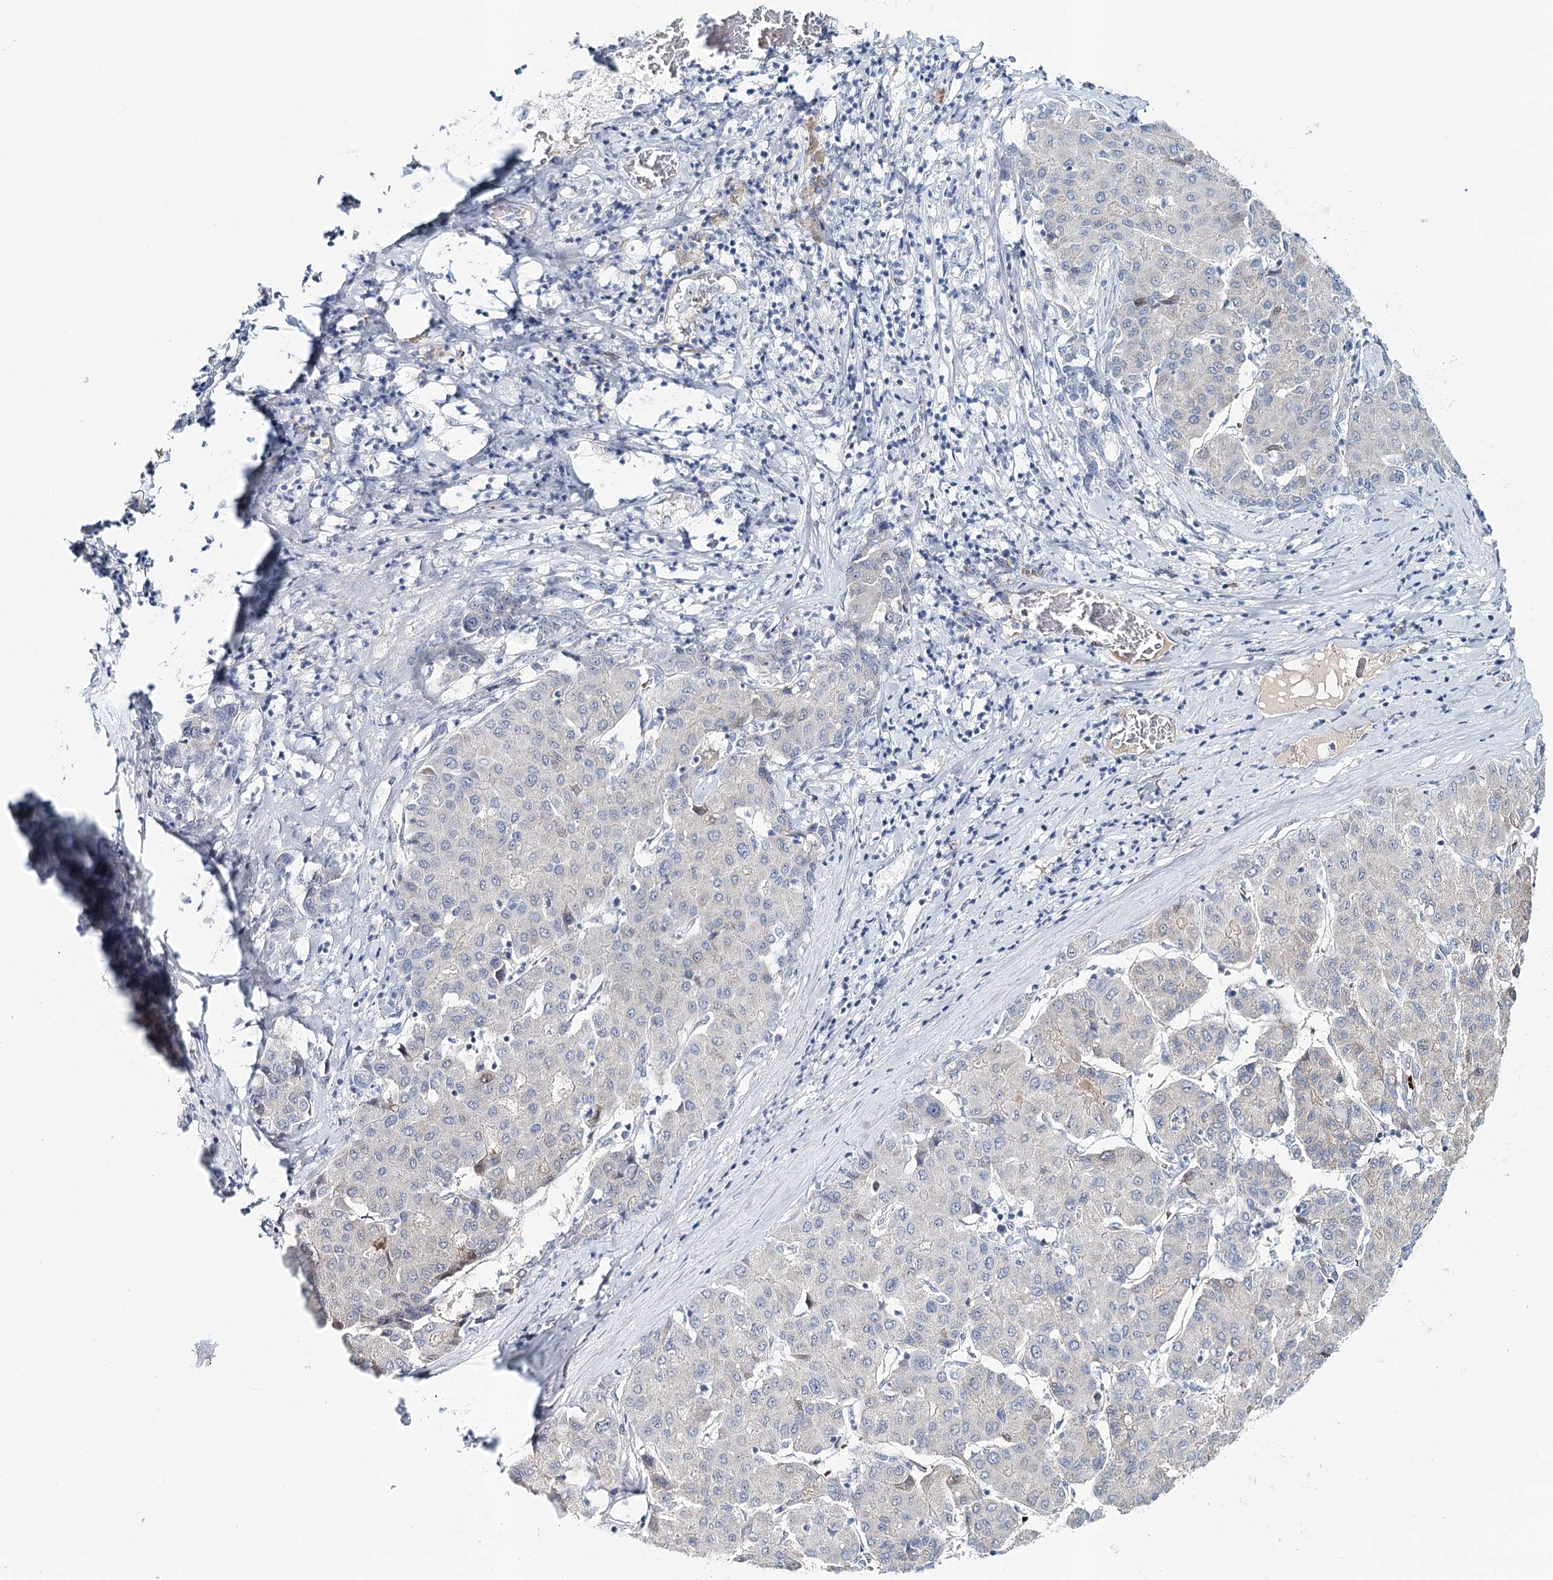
{"staining": {"intensity": "negative", "quantity": "none", "location": "none"}, "tissue": "liver cancer", "cell_type": "Tumor cells", "image_type": "cancer", "snomed": [{"axis": "morphology", "description": "Carcinoma, Hepatocellular, NOS"}, {"axis": "topography", "description": "Liver"}], "caption": "High power microscopy image of an immunohistochemistry (IHC) histopathology image of liver hepatocellular carcinoma, revealing no significant staining in tumor cells.", "gene": "RBM43", "patient": {"sex": "male", "age": 65}}